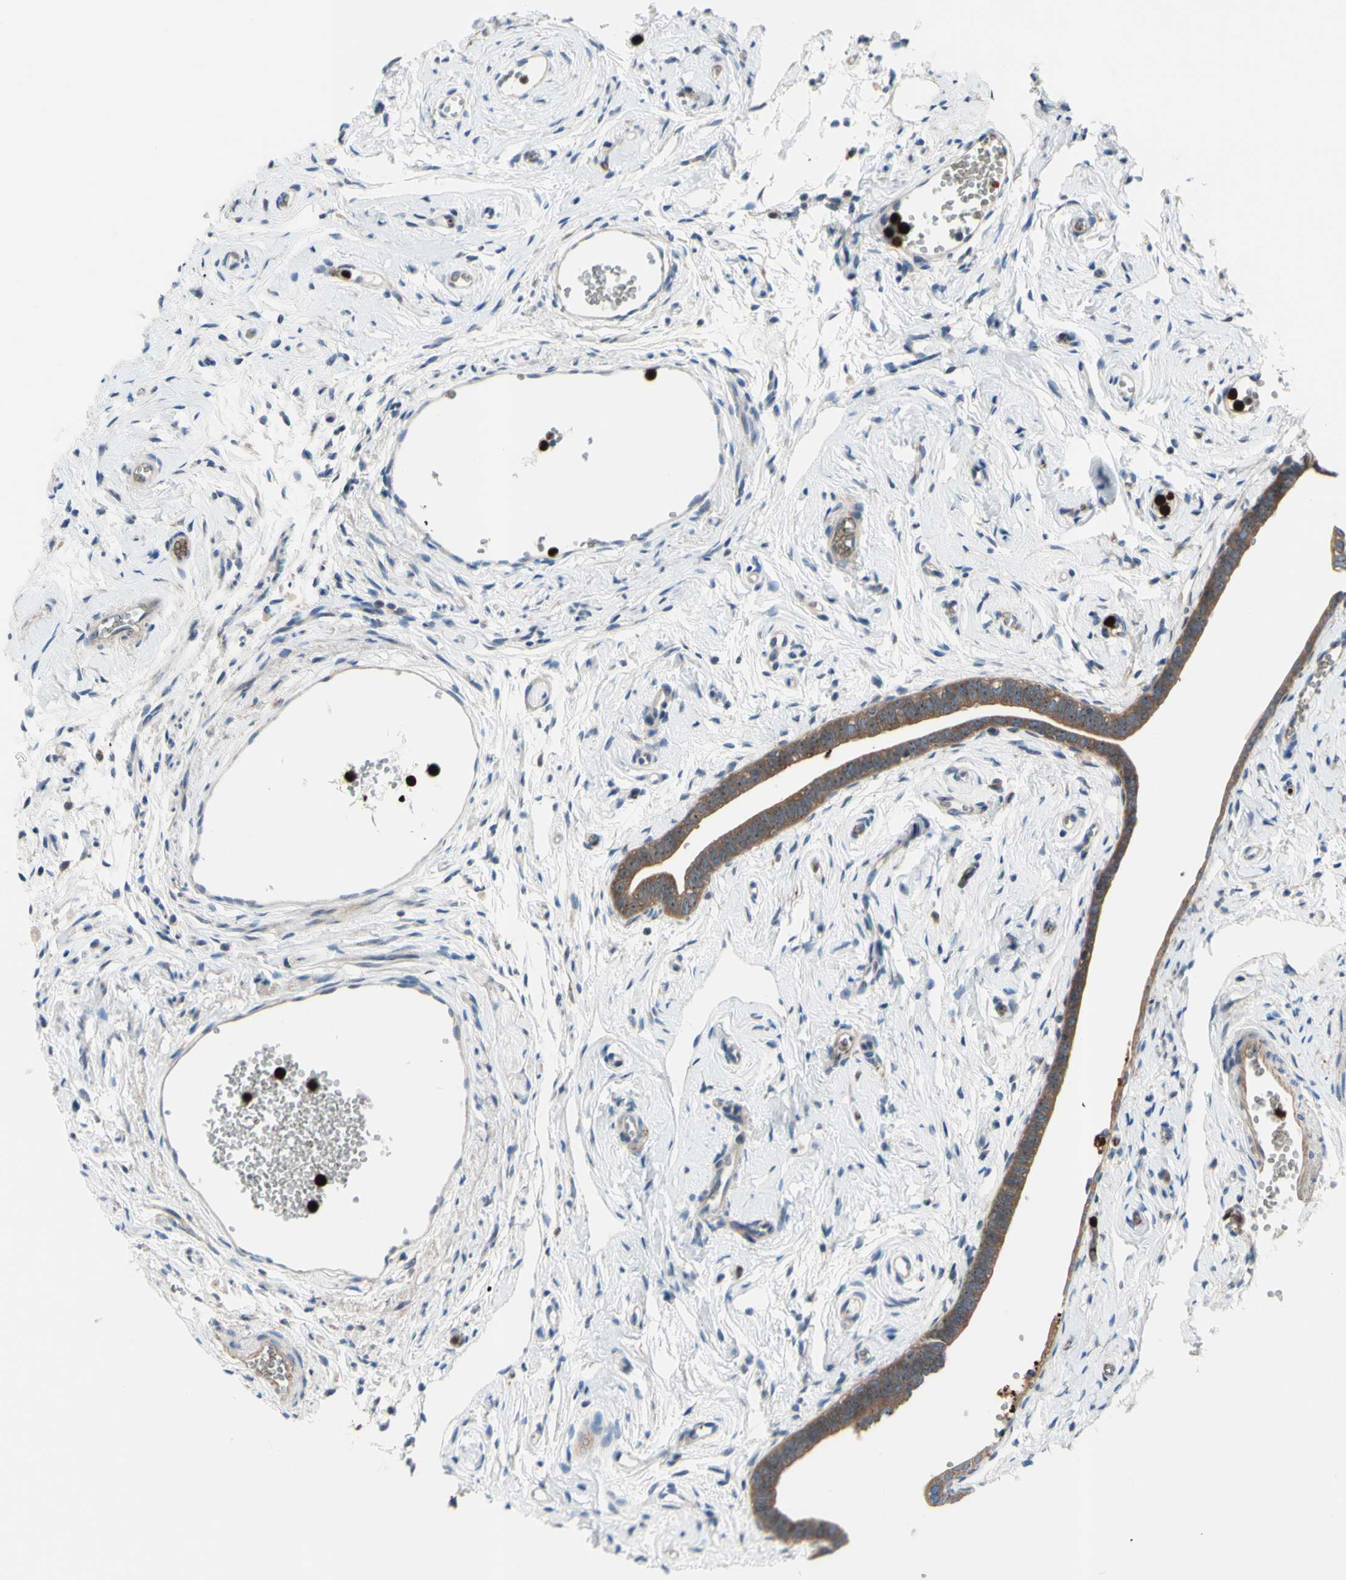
{"staining": {"intensity": "strong", "quantity": ">75%", "location": "cytoplasmic/membranous,nuclear"}, "tissue": "fallopian tube", "cell_type": "Glandular cells", "image_type": "normal", "snomed": [{"axis": "morphology", "description": "Normal tissue, NOS"}, {"axis": "topography", "description": "Fallopian tube"}], "caption": "IHC photomicrograph of unremarkable fallopian tube stained for a protein (brown), which displays high levels of strong cytoplasmic/membranous,nuclear expression in approximately >75% of glandular cells.", "gene": "USP9X", "patient": {"sex": "female", "age": 71}}